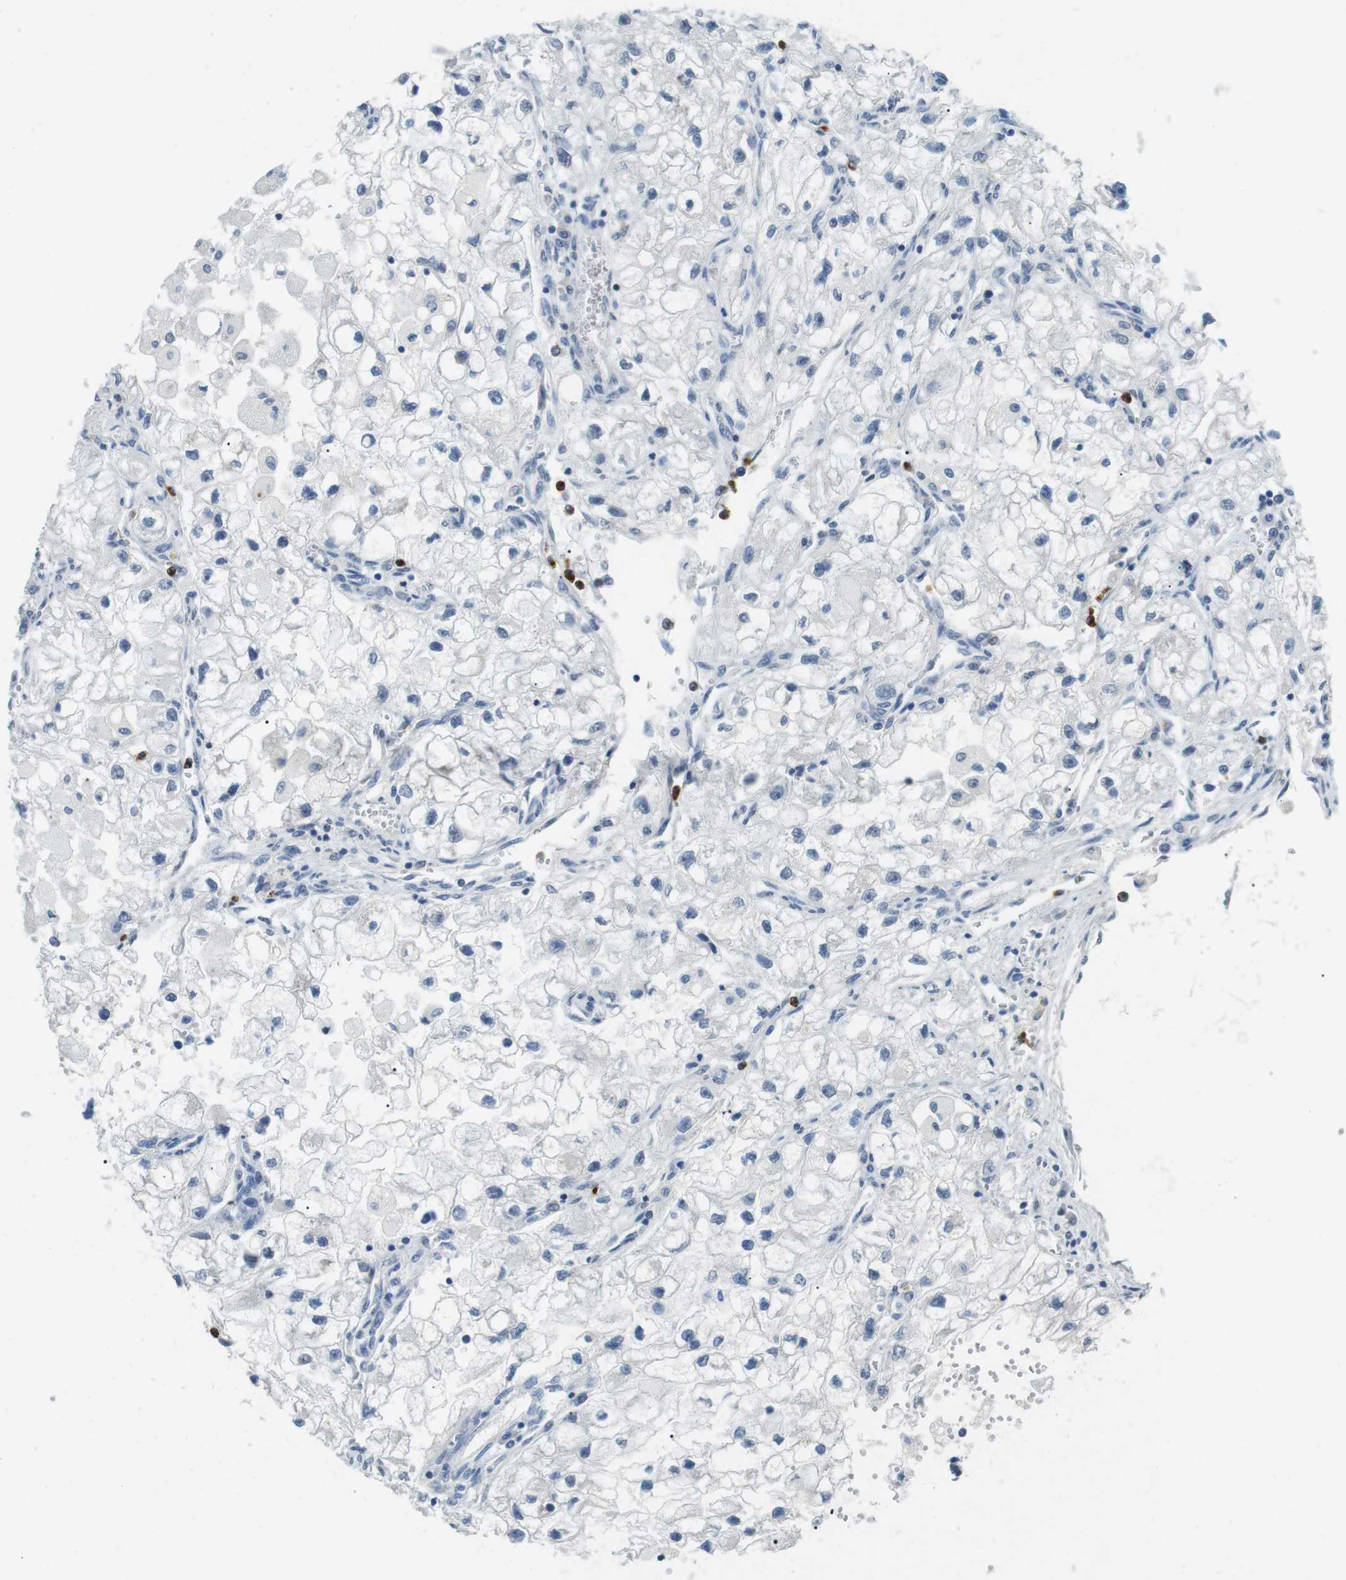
{"staining": {"intensity": "negative", "quantity": "none", "location": "none"}, "tissue": "renal cancer", "cell_type": "Tumor cells", "image_type": "cancer", "snomed": [{"axis": "morphology", "description": "Adenocarcinoma, NOS"}, {"axis": "topography", "description": "Kidney"}], "caption": "Histopathology image shows no significant protein staining in tumor cells of adenocarcinoma (renal). (DAB immunohistochemistry, high magnification).", "gene": "GZMM", "patient": {"sex": "female", "age": 70}}